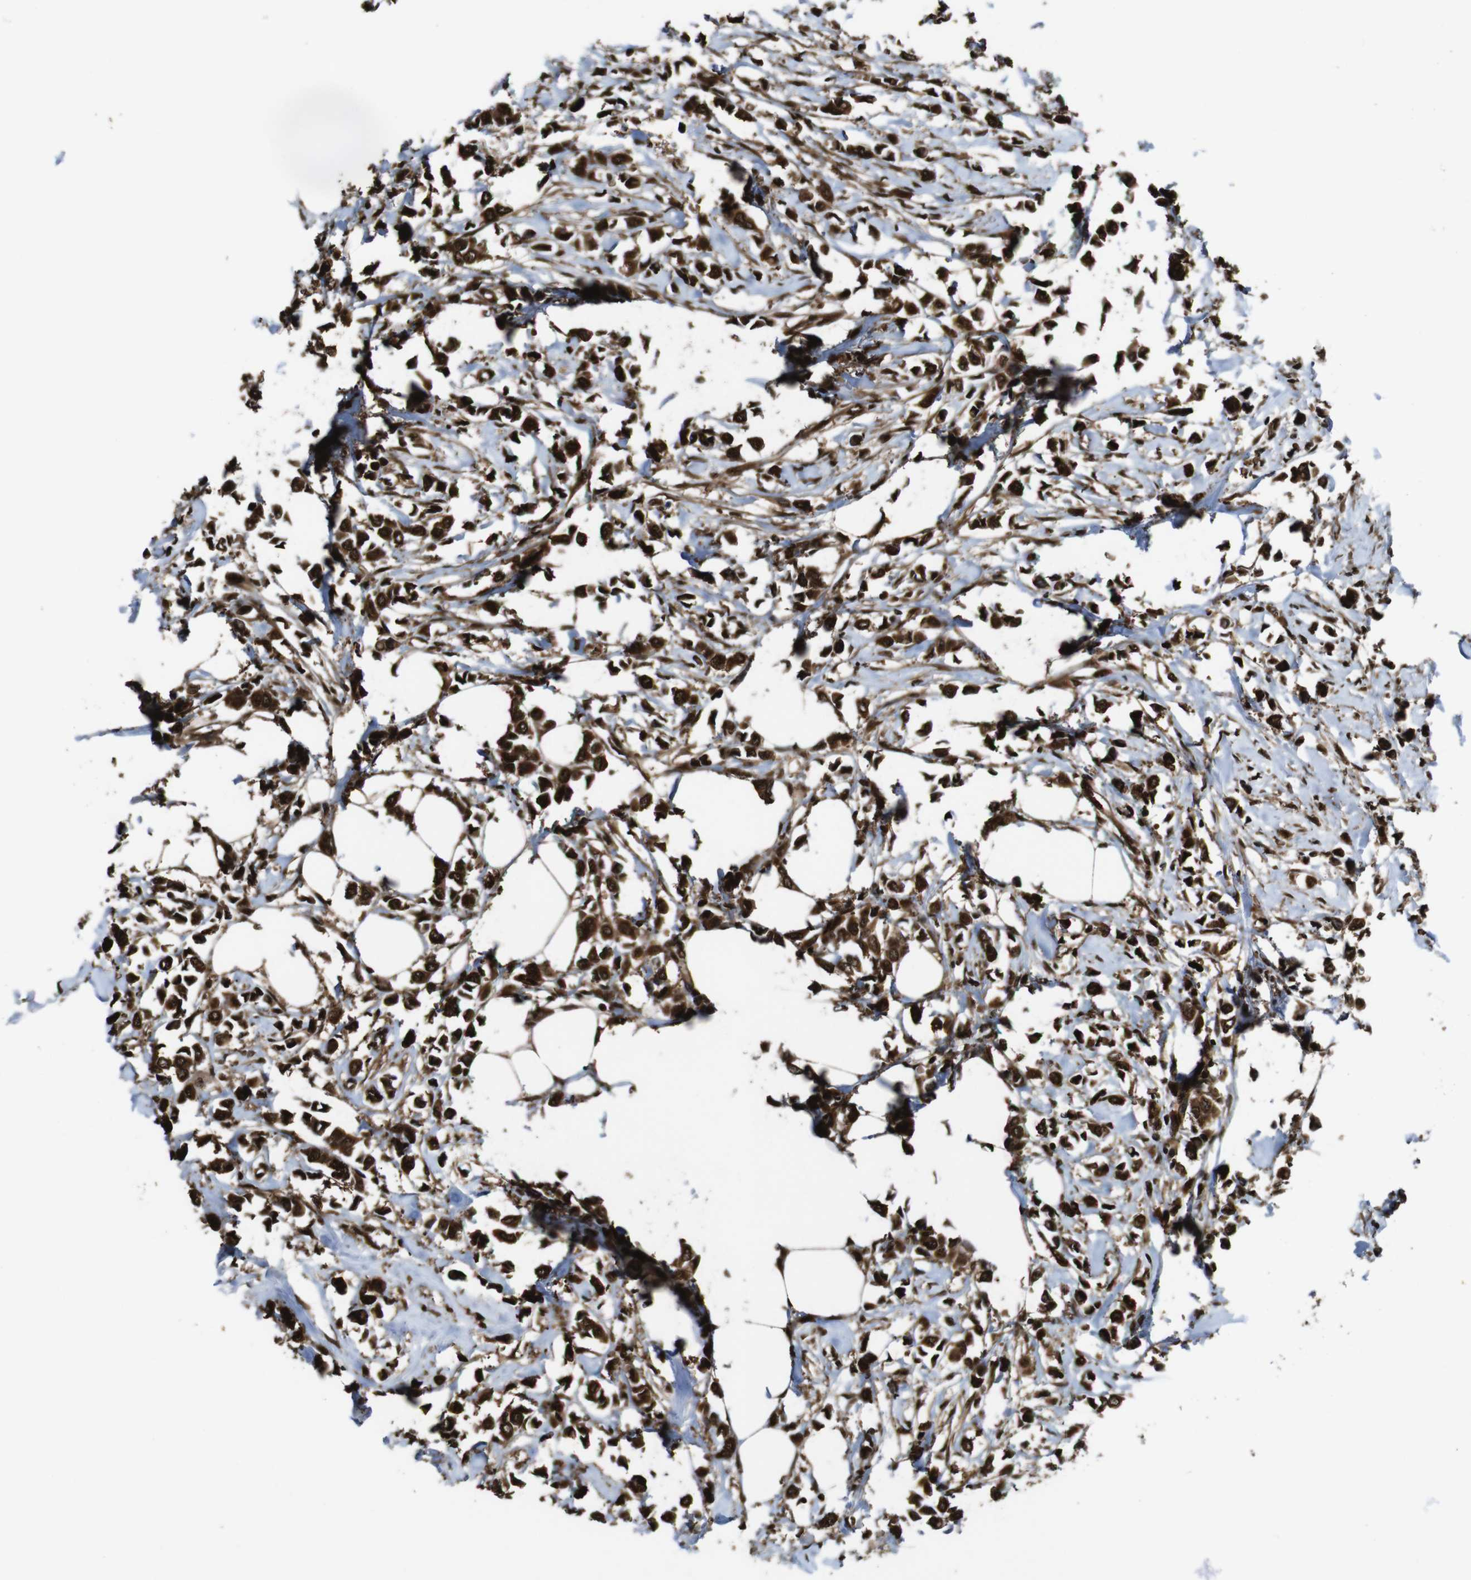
{"staining": {"intensity": "strong", "quantity": ">75%", "location": "cytoplasmic/membranous,nuclear"}, "tissue": "breast cancer", "cell_type": "Tumor cells", "image_type": "cancer", "snomed": [{"axis": "morphology", "description": "Lobular carcinoma"}, {"axis": "topography", "description": "Breast"}], "caption": "Protein expression analysis of breast cancer (lobular carcinoma) displays strong cytoplasmic/membranous and nuclear expression in approximately >75% of tumor cells.", "gene": "VCP", "patient": {"sex": "female", "age": 51}}